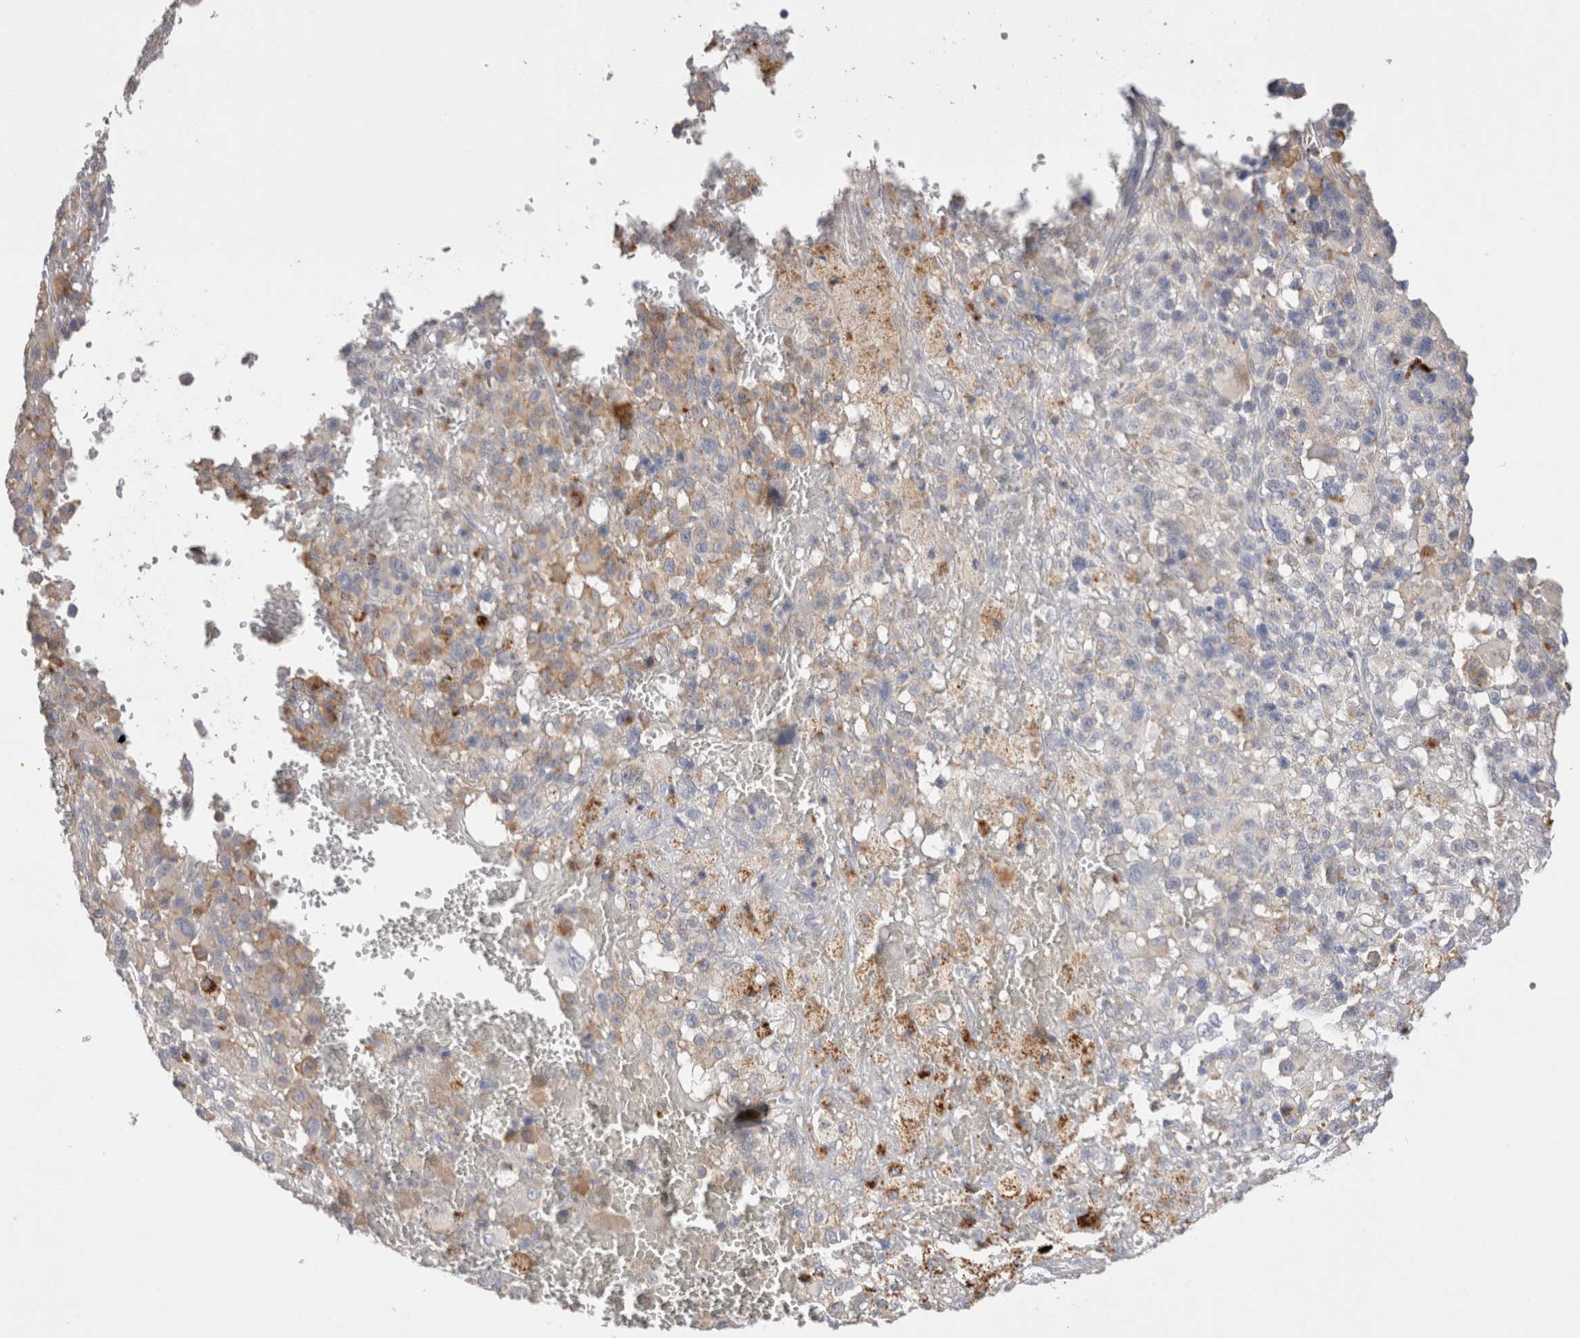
{"staining": {"intensity": "negative", "quantity": "none", "location": "none"}, "tissue": "melanoma", "cell_type": "Tumor cells", "image_type": "cancer", "snomed": [{"axis": "morphology", "description": "Malignant melanoma, Metastatic site"}, {"axis": "topography", "description": "Skin"}], "caption": "The photomicrograph demonstrates no staining of tumor cells in malignant melanoma (metastatic site). (DAB immunohistochemistry, high magnification).", "gene": "HPGDS", "patient": {"sex": "female", "age": 74}}